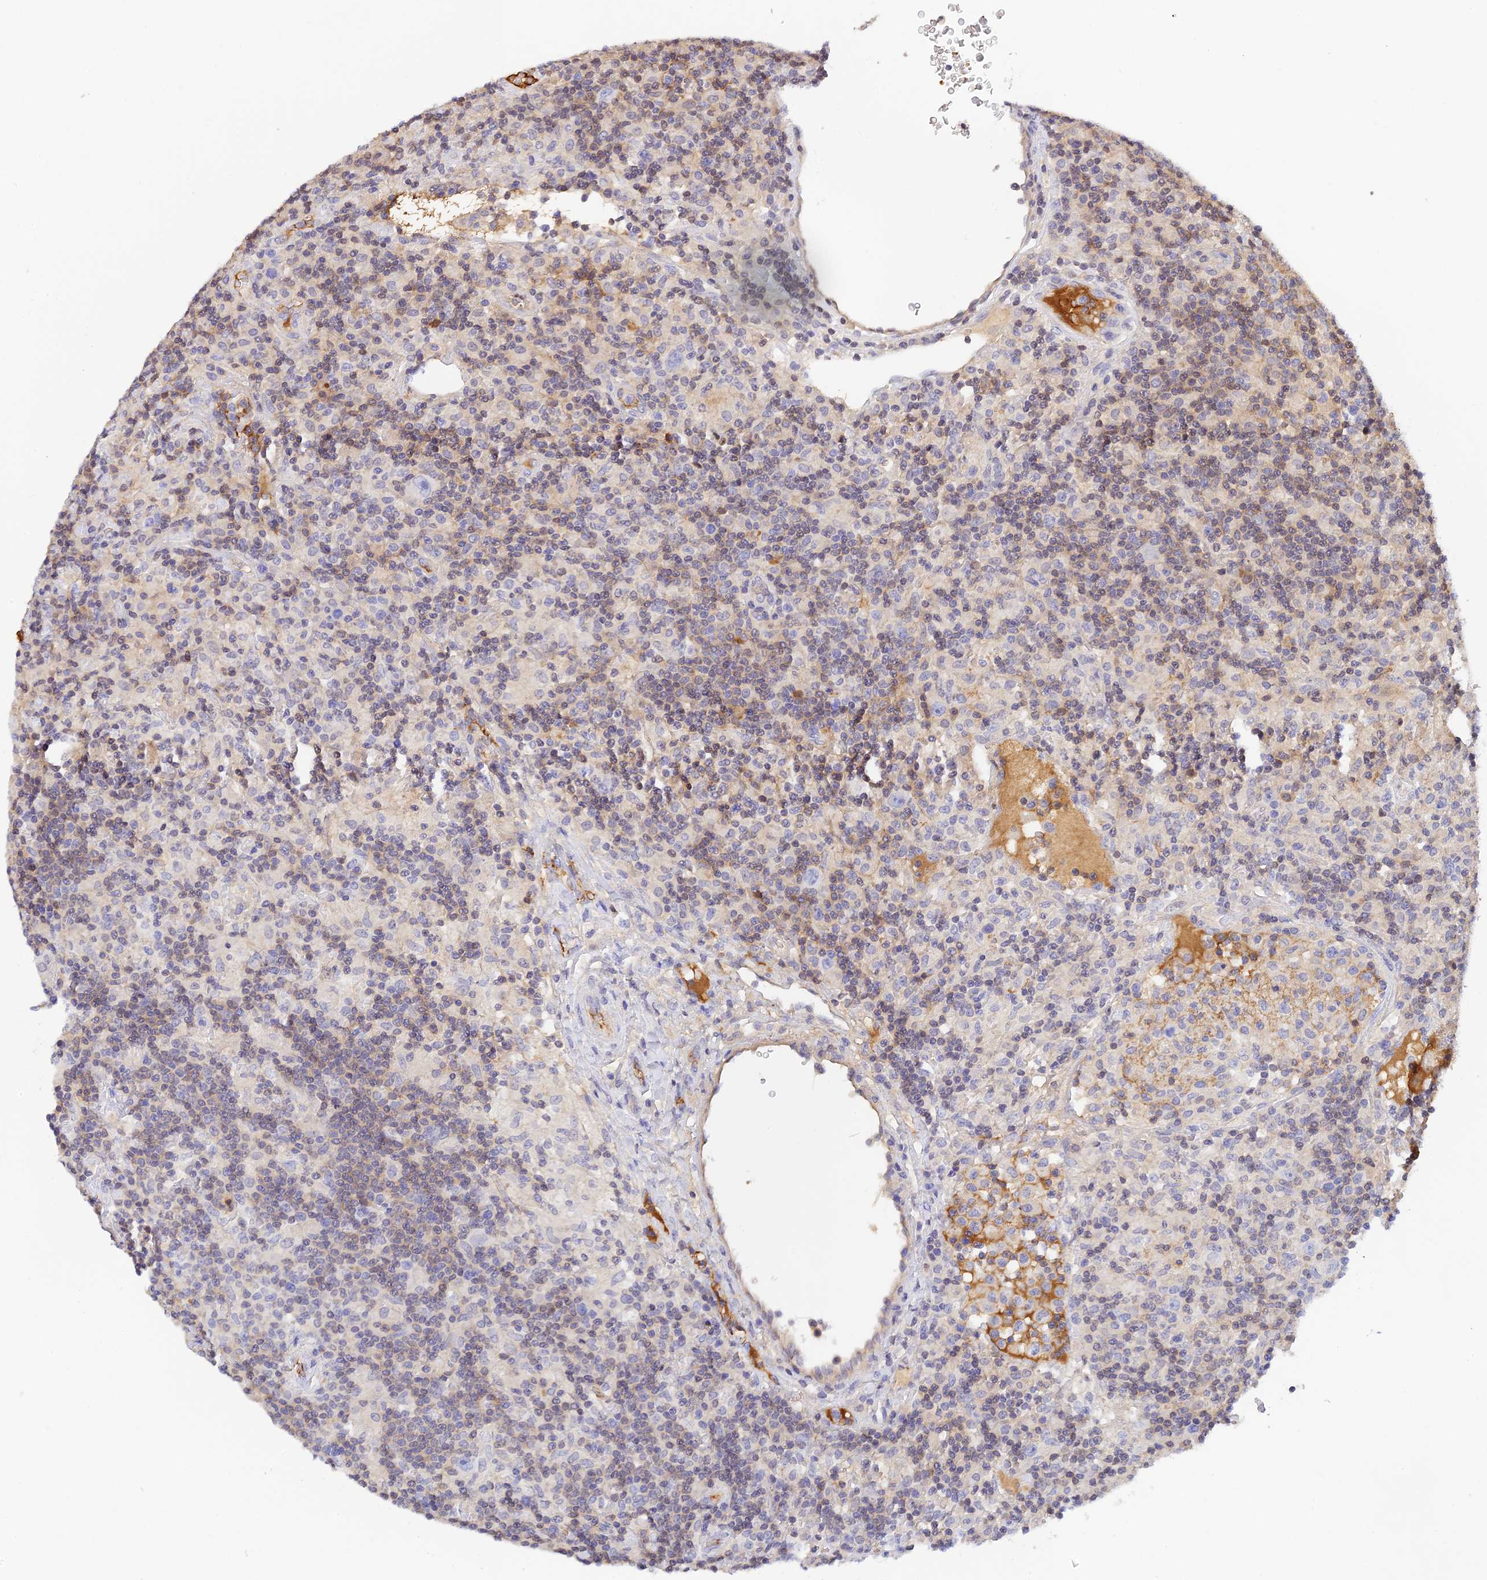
{"staining": {"intensity": "negative", "quantity": "none", "location": "none"}, "tissue": "lymphoma", "cell_type": "Tumor cells", "image_type": "cancer", "snomed": [{"axis": "morphology", "description": "Hodgkin's disease, NOS"}, {"axis": "topography", "description": "Lymph node"}], "caption": "Immunohistochemical staining of lymphoma demonstrates no significant staining in tumor cells.", "gene": "HDHD2", "patient": {"sex": "male", "age": 70}}